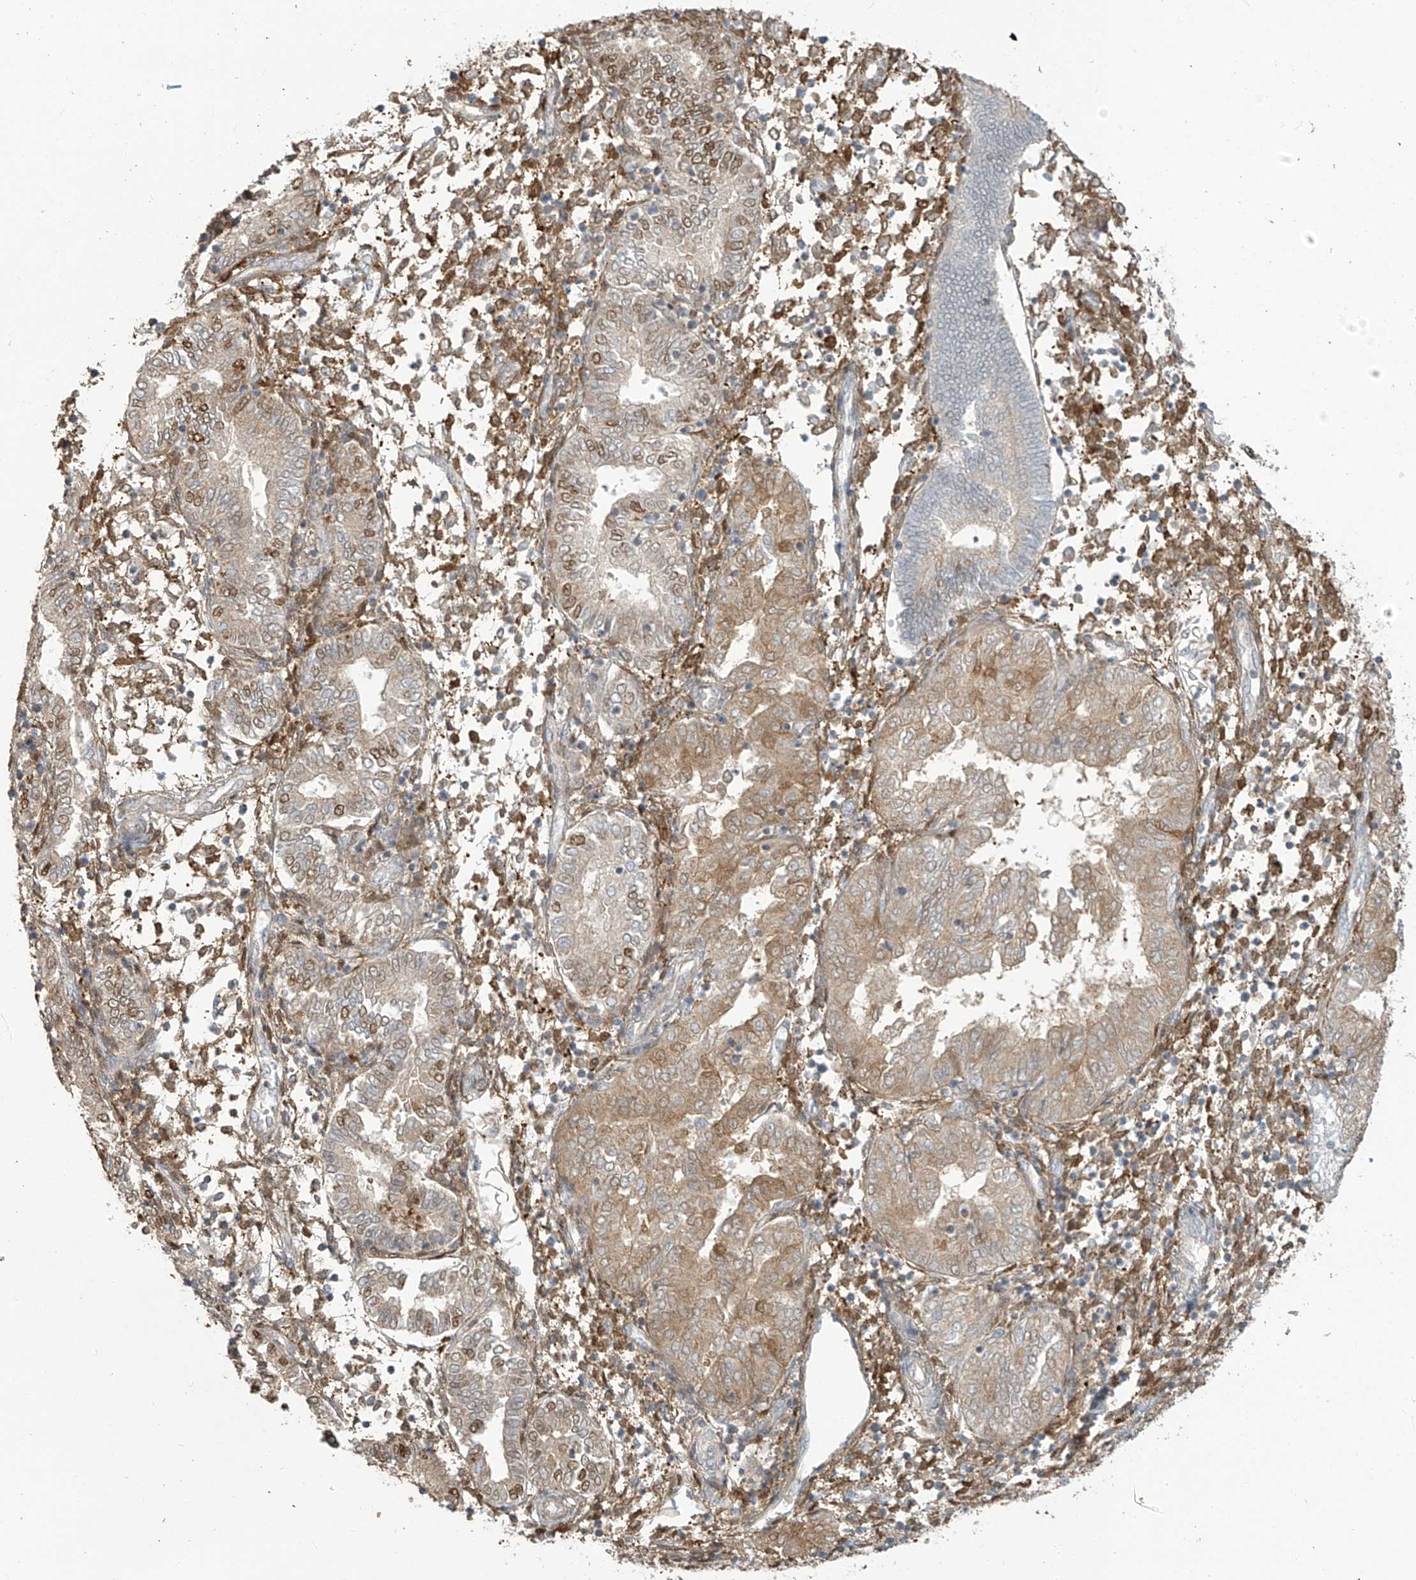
{"staining": {"intensity": "moderate", "quantity": "25%-75%", "location": "cytoplasmic/membranous"}, "tissue": "endometrium", "cell_type": "Cells in endometrial stroma", "image_type": "normal", "snomed": [{"axis": "morphology", "description": "Normal tissue, NOS"}, {"axis": "topography", "description": "Endometrium"}], "caption": "Unremarkable endometrium reveals moderate cytoplasmic/membranous expression in approximately 25%-75% of cells in endometrial stroma, visualized by immunohistochemistry. The staining was performed using DAB (3,3'-diaminobenzidine) to visualize the protein expression in brown, while the nuclei were stained in blue with hematoxylin (Magnification: 20x).", "gene": "TAGAP", "patient": {"sex": "female", "age": 53}}